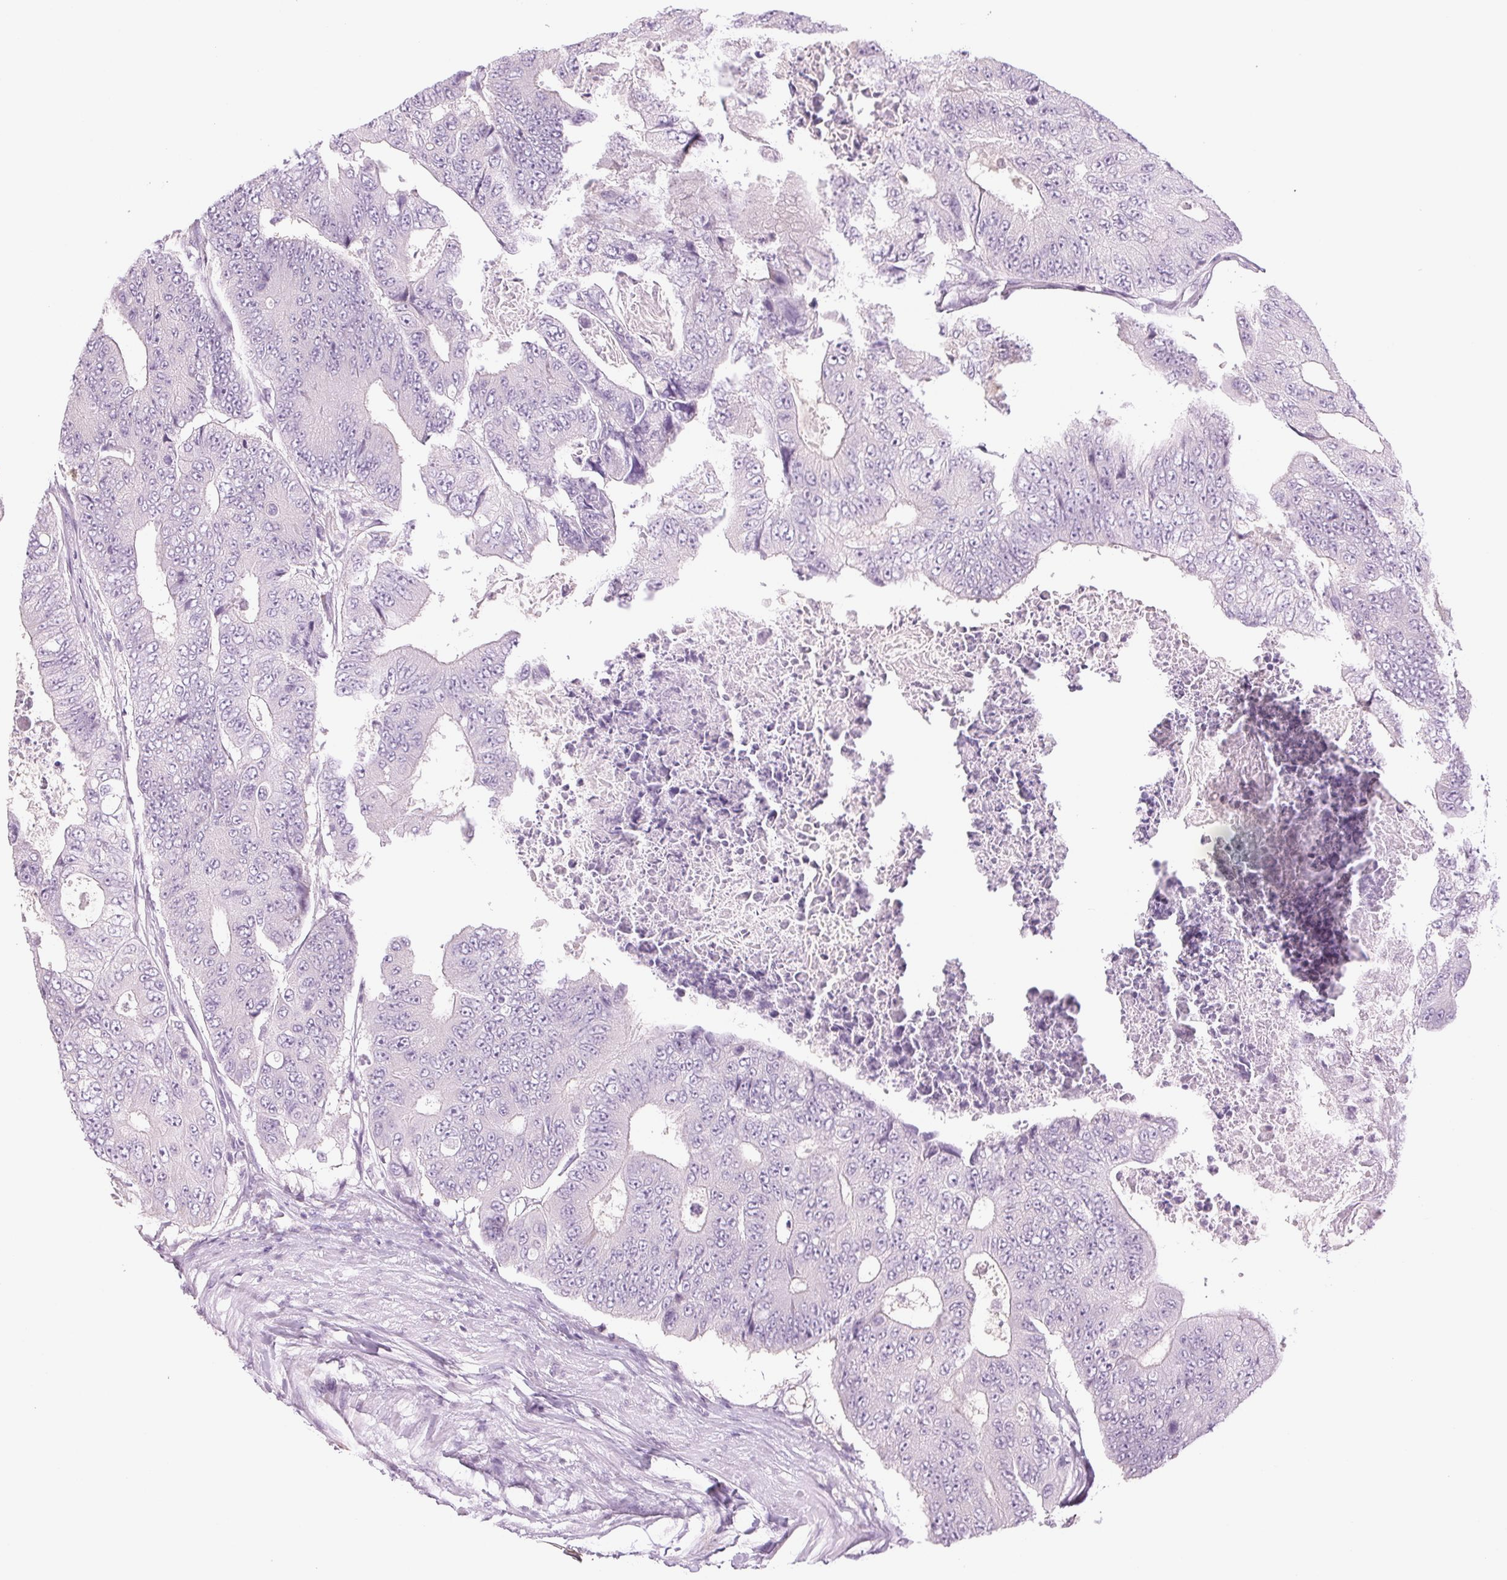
{"staining": {"intensity": "negative", "quantity": "none", "location": "none"}, "tissue": "colorectal cancer", "cell_type": "Tumor cells", "image_type": "cancer", "snomed": [{"axis": "morphology", "description": "Adenocarcinoma, NOS"}, {"axis": "topography", "description": "Colon"}], "caption": "A micrograph of colorectal adenocarcinoma stained for a protein shows no brown staining in tumor cells.", "gene": "DNAJC6", "patient": {"sex": "female", "age": 48}}